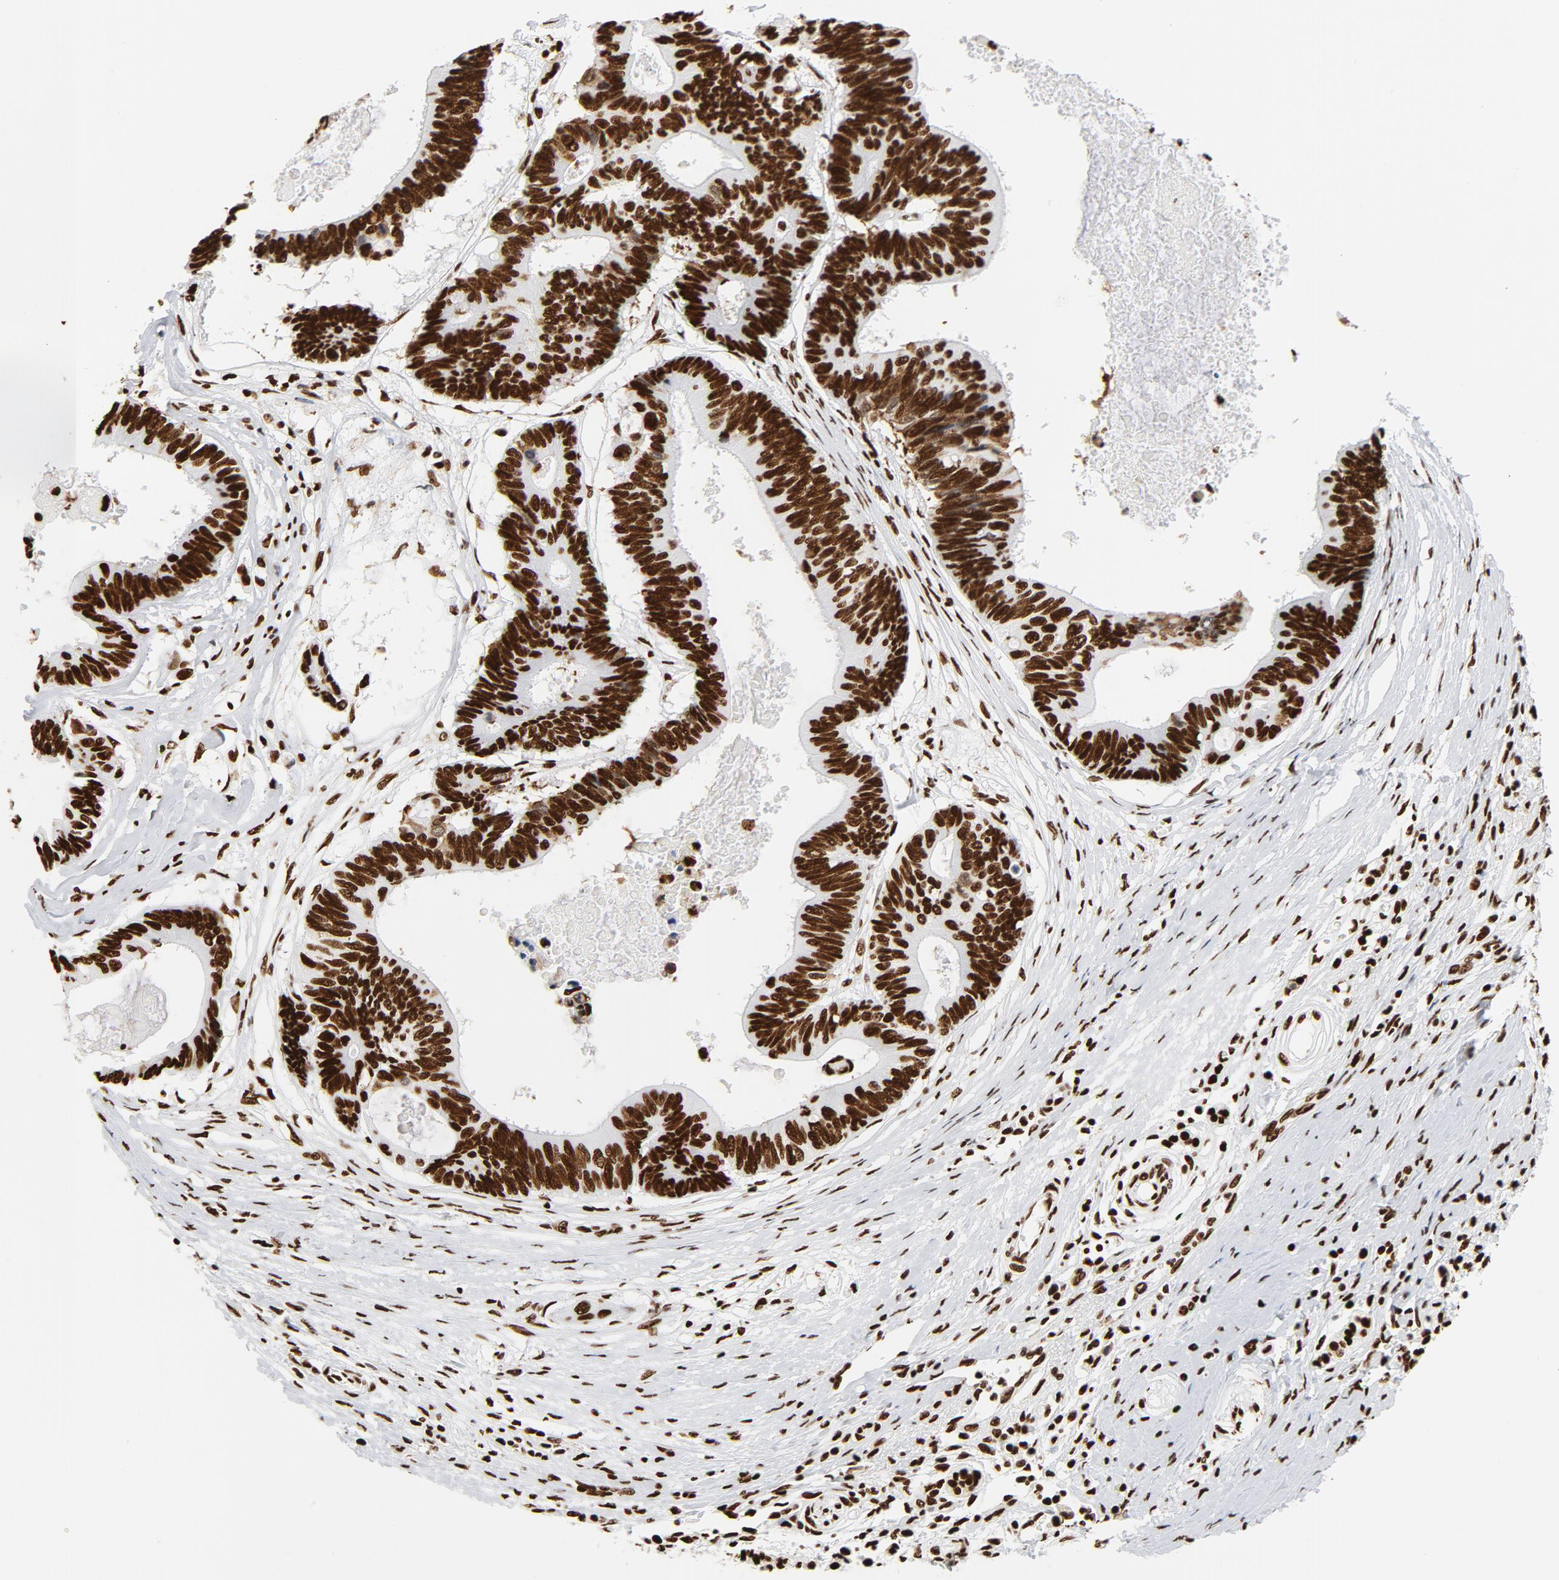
{"staining": {"intensity": "strong", "quantity": ">75%", "location": "nuclear"}, "tissue": "pancreatic cancer", "cell_type": "Tumor cells", "image_type": "cancer", "snomed": [{"axis": "morphology", "description": "Adenocarcinoma, NOS"}, {"axis": "topography", "description": "Pancreas"}], "caption": "High-power microscopy captured an immunohistochemistry (IHC) micrograph of pancreatic adenocarcinoma, revealing strong nuclear positivity in approximately >75% of tumor cells.", "gene": "XRCC6", "patient": {"sex": "female", "age": 70}}